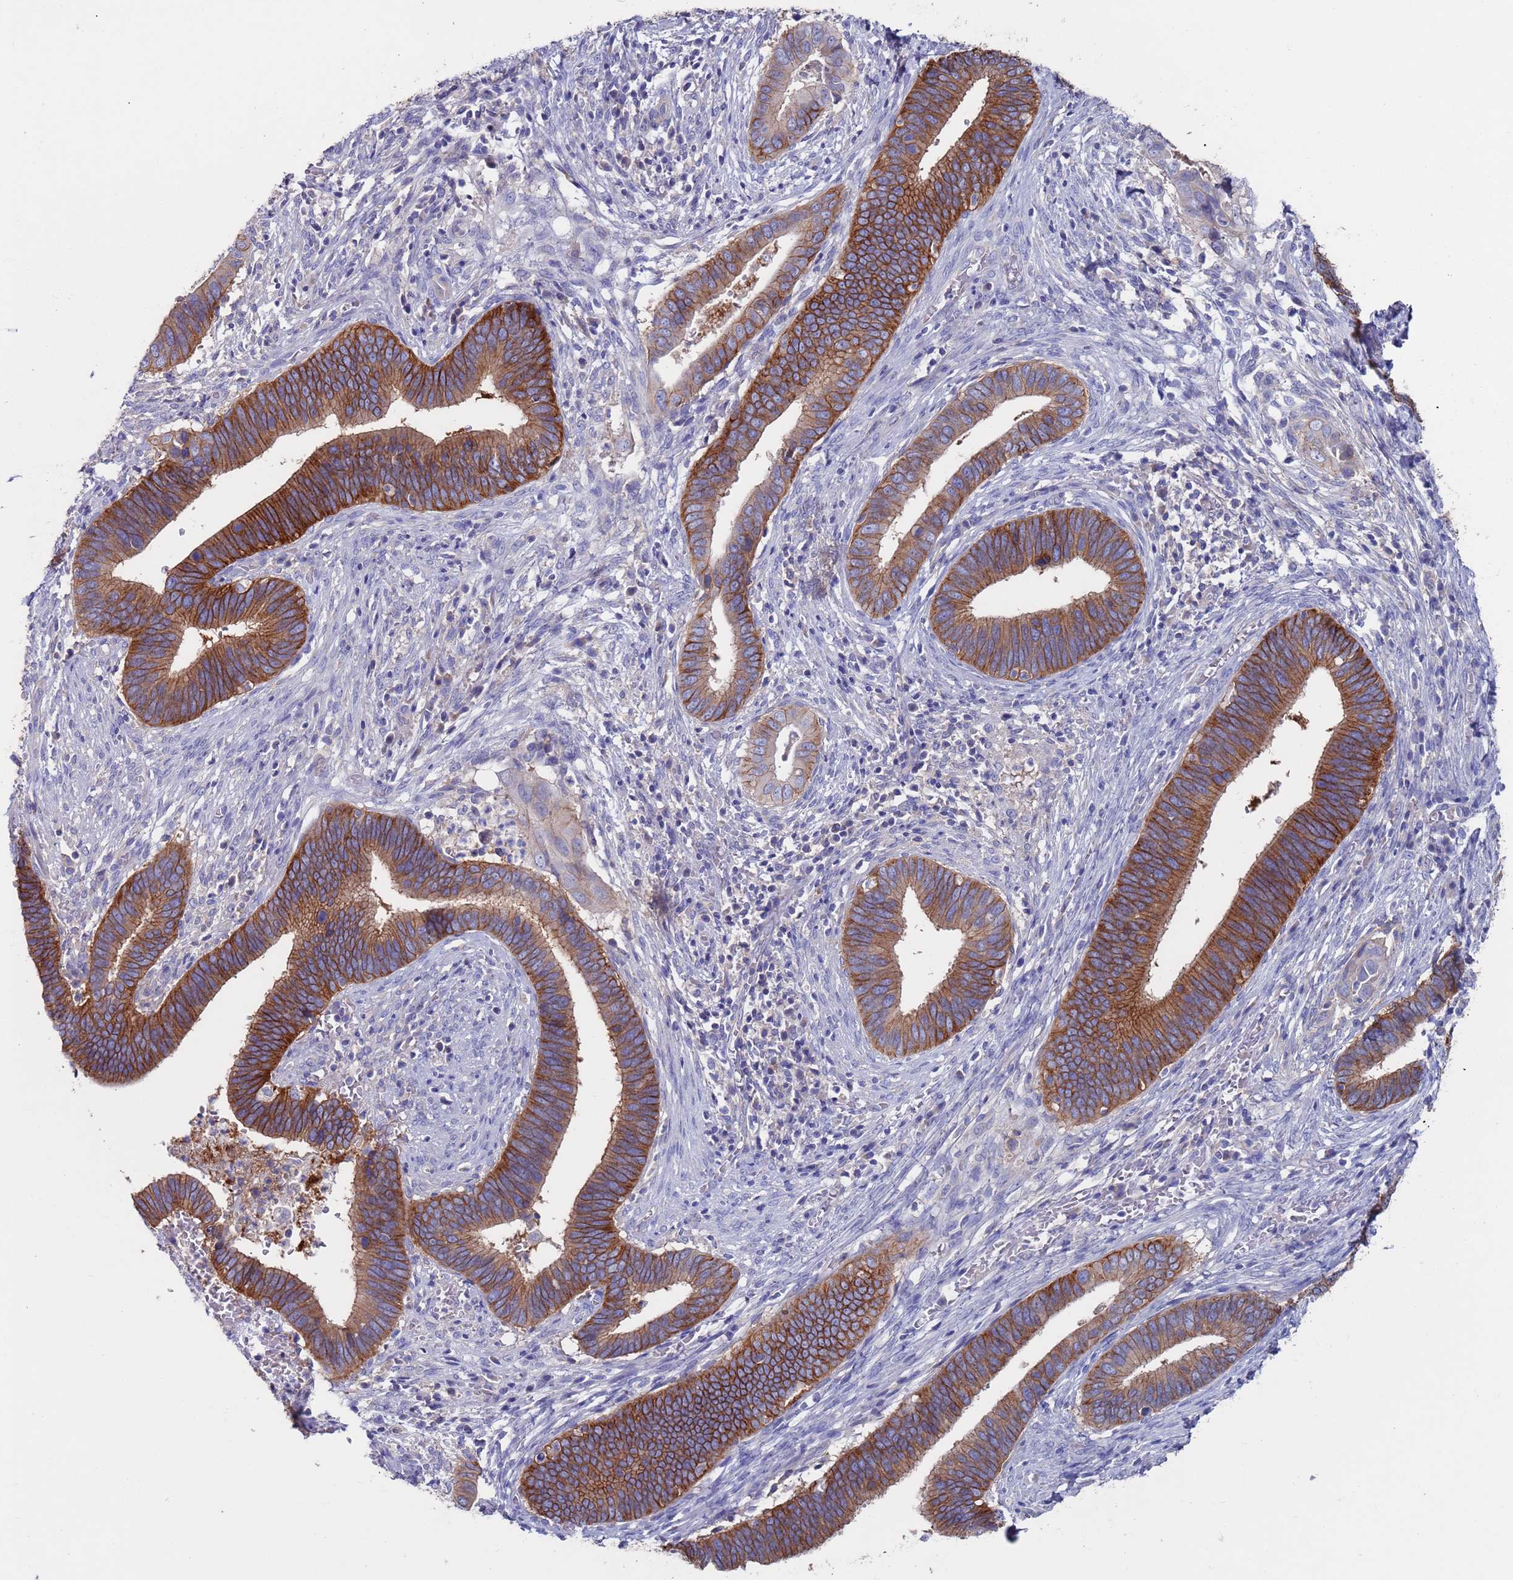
{"staining": {"intensity": "strong", "quantity": ">75%", "location": "cytoplasmic/membranous"}, "tissue": "cervical cancer", "cell_type": "Tumor cells", "image_type": "cancer", "snomed": [{"axis": "morphology", "description": "Adenocarcinoma, NOS"}, {"axis": "topography", "description": "Cervix"}], "caption": "IHC of cervical cancer (adenocarcinoma) displays high levels of strong cytoplasmic/membranous expression in about >75% of tumor cells. (brown staining indicates protein expression, while blue staining denotes nuclei).", "gene": "KRTCAP3", "patient": {"sex": "female", "age": 42}}